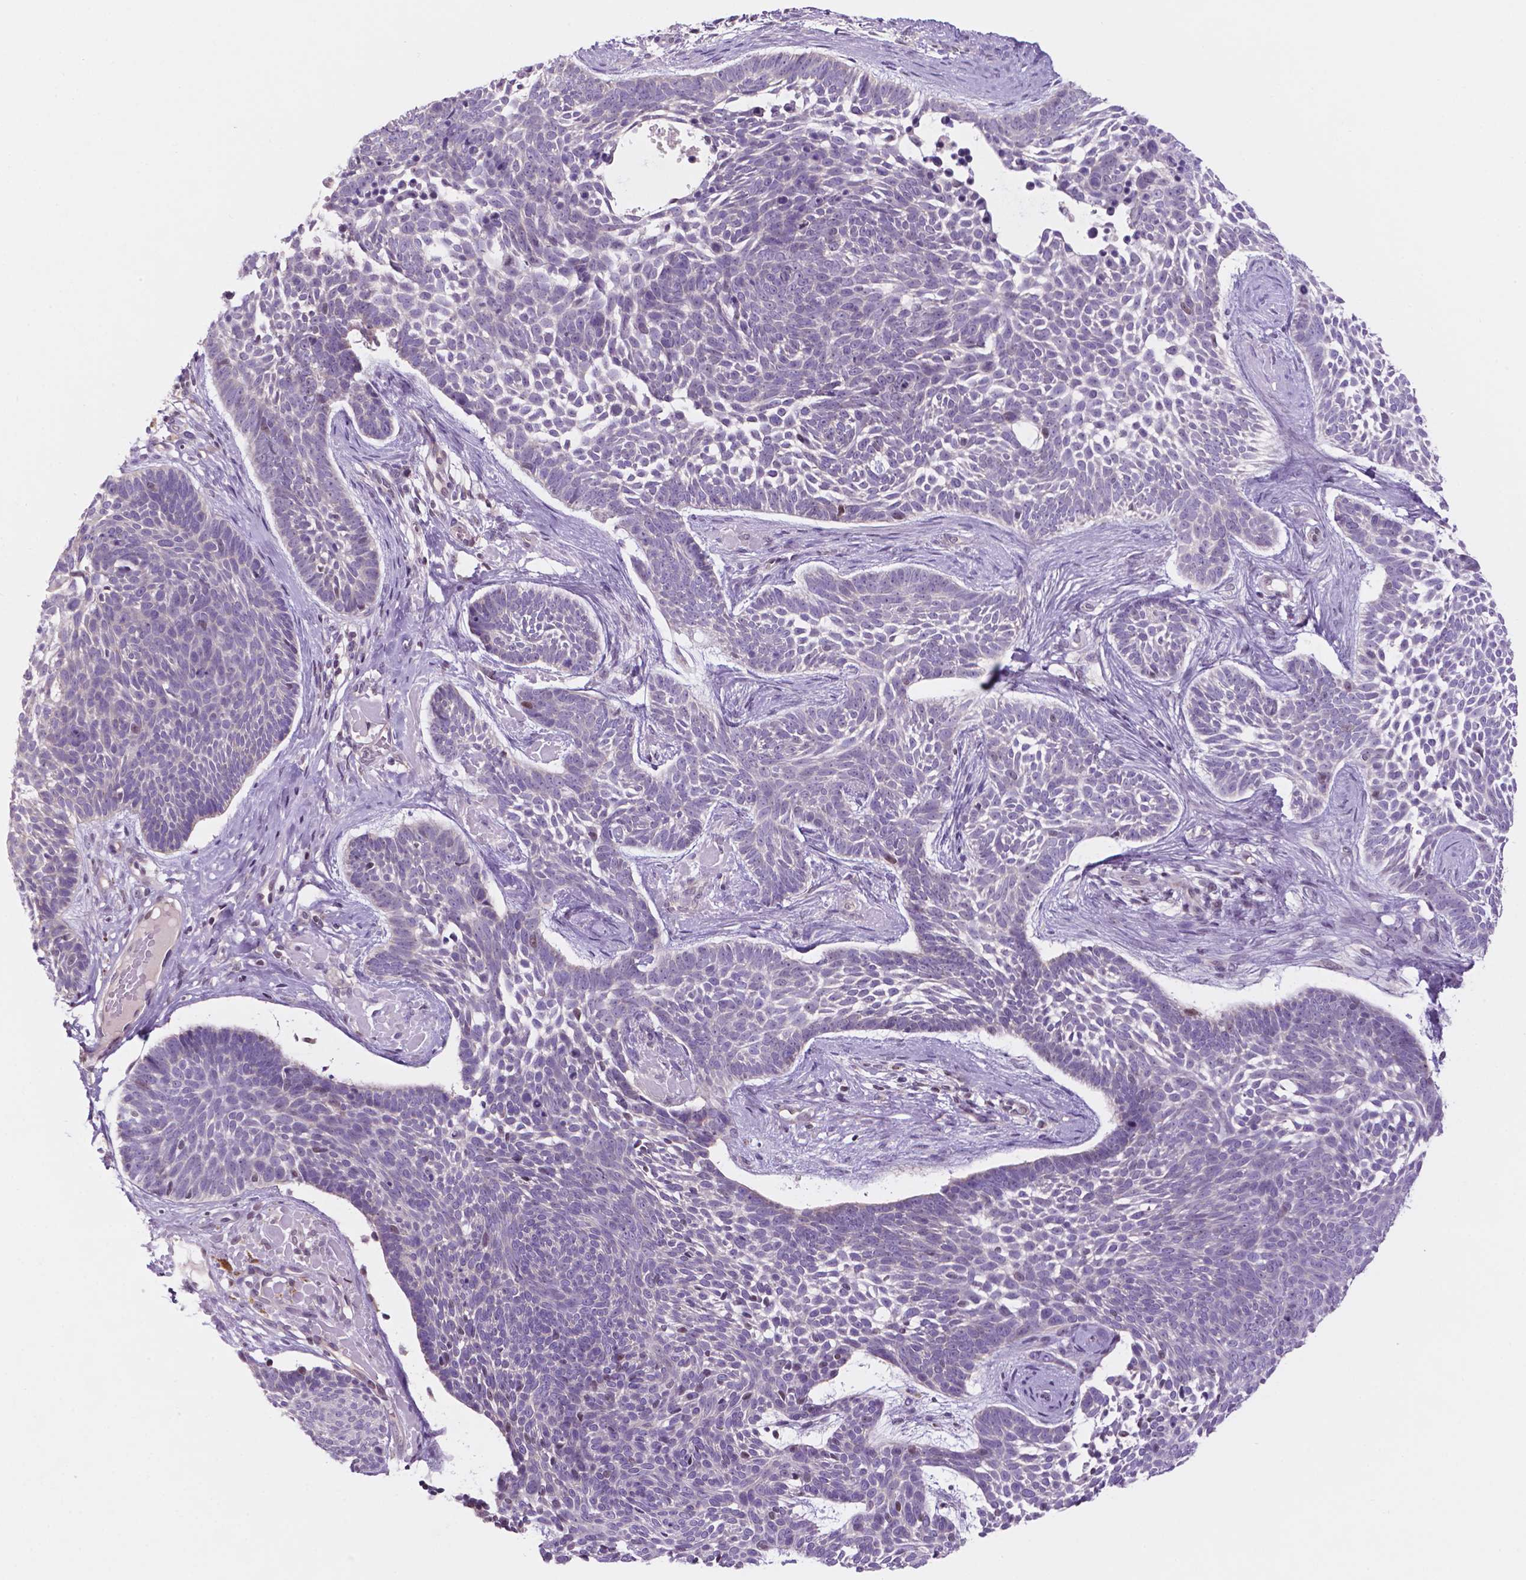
{"staining": {"intensity": "negative", "quantity": "none", "location": "none"}, "tissue": "skin cancer", "cell_type": "Tumor cells", "image_type": "cancer", "snomed": [{"axis": "morphology", "description": "Basal cell carcinoma"}, {"axis": "topography", "description": "Skin"}], "caption": "Immunohistochemical staining of skin cancer shows no significant staining in tumor cells.", "gene": "FAM50B", "patient": {"sex": "male", "age": 85}}